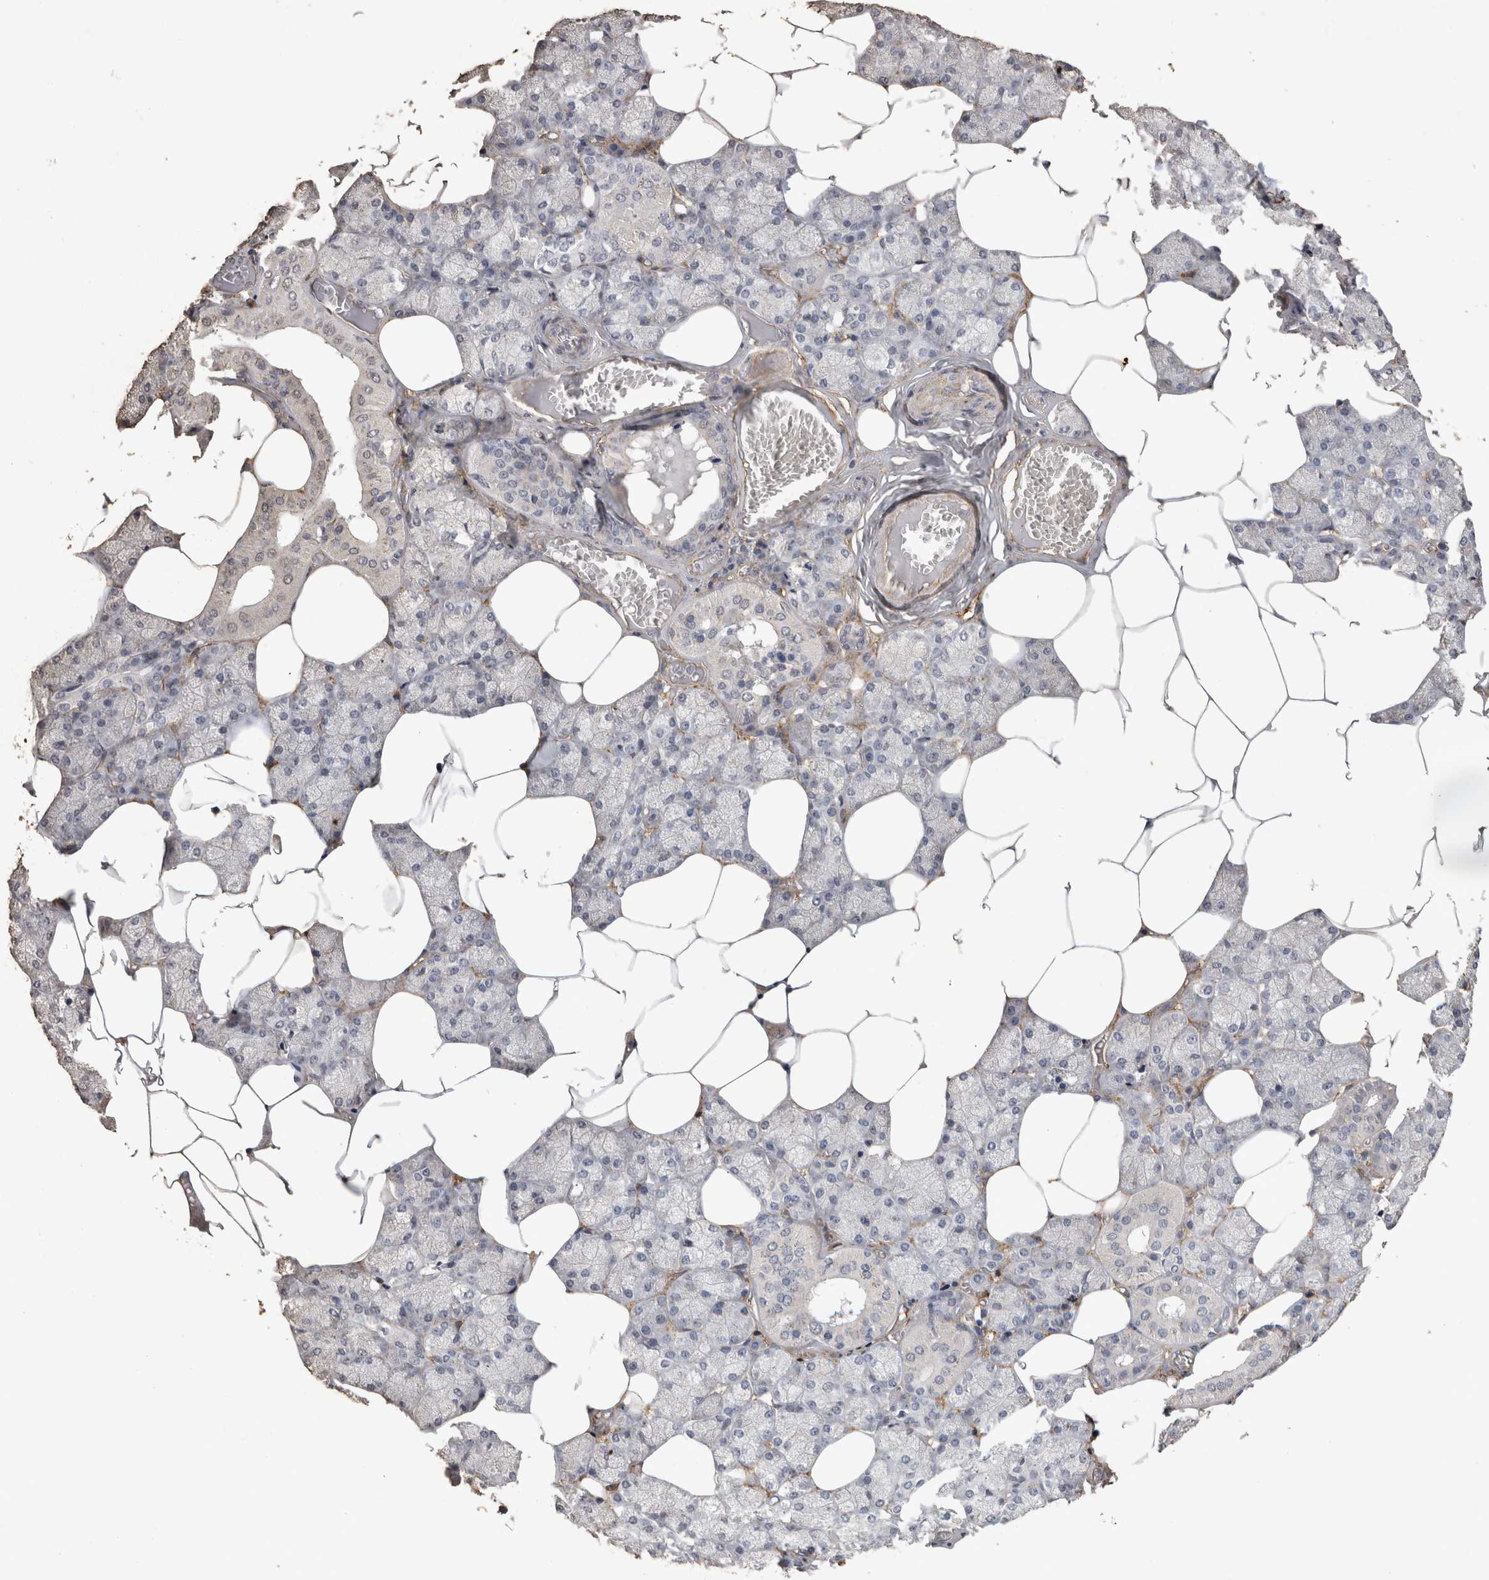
{"staining": {"intensity": "negative", "quantity": "none", "location": "none"}, "tissue": "salivary gland", "cell_type": "Glandular cells", "image_type": "normal", "snomed": [{"axis": "morphology", "description": "Normal tissue, NOS"}, {"axis": "topography", "description": "Salivary gland"}], "caption": "The immunohistochemistry (IHC) image has no significant staining in glandular cells of salivary gland. (Brightfield microscopy of DAB (3,3'-diaminobenzidine) IHC at high magnification).", "gene": "RECK", "patient": {"sex": "male", "age": 62}}